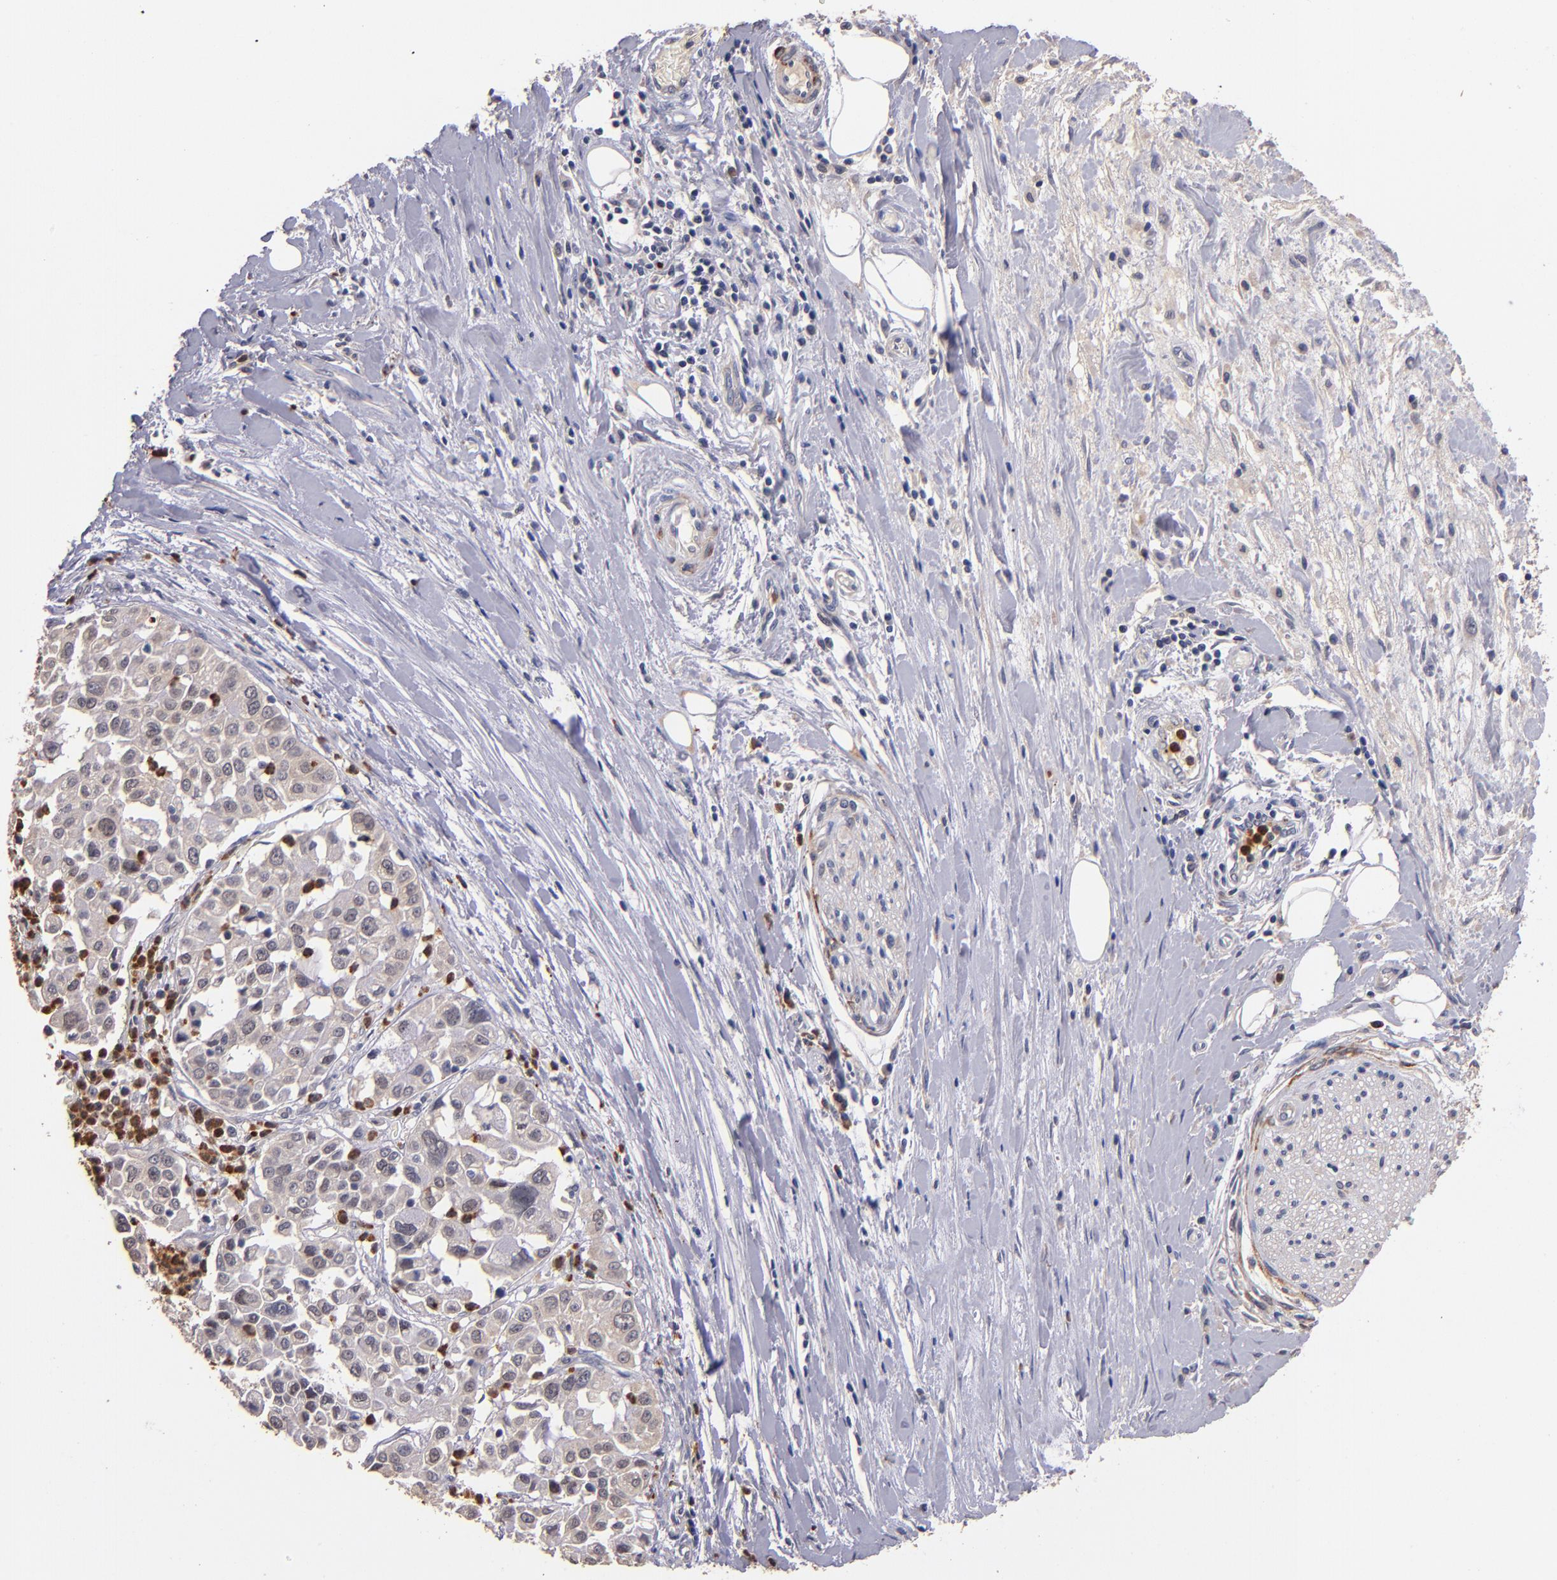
{"staining": {"intensity": "negative", "quantity": "none", "location": "none"}, "tissue": "pancreatic cancer", "cell_type": "Tumor cells", "image_type": "cancer", "snomed": [{"axis": "morphology", "description": "Adenocarcinoma, NOS"}, {"axis": "topography", "description": "Pancreas"}], "caption": "This is an immunohistochemistry (IHC) photomicrograph of pancreatic cancer. There is no expression in tumor cells.", "gene": "TTLL12", "patient": {"sex": "female", "age": 52}}